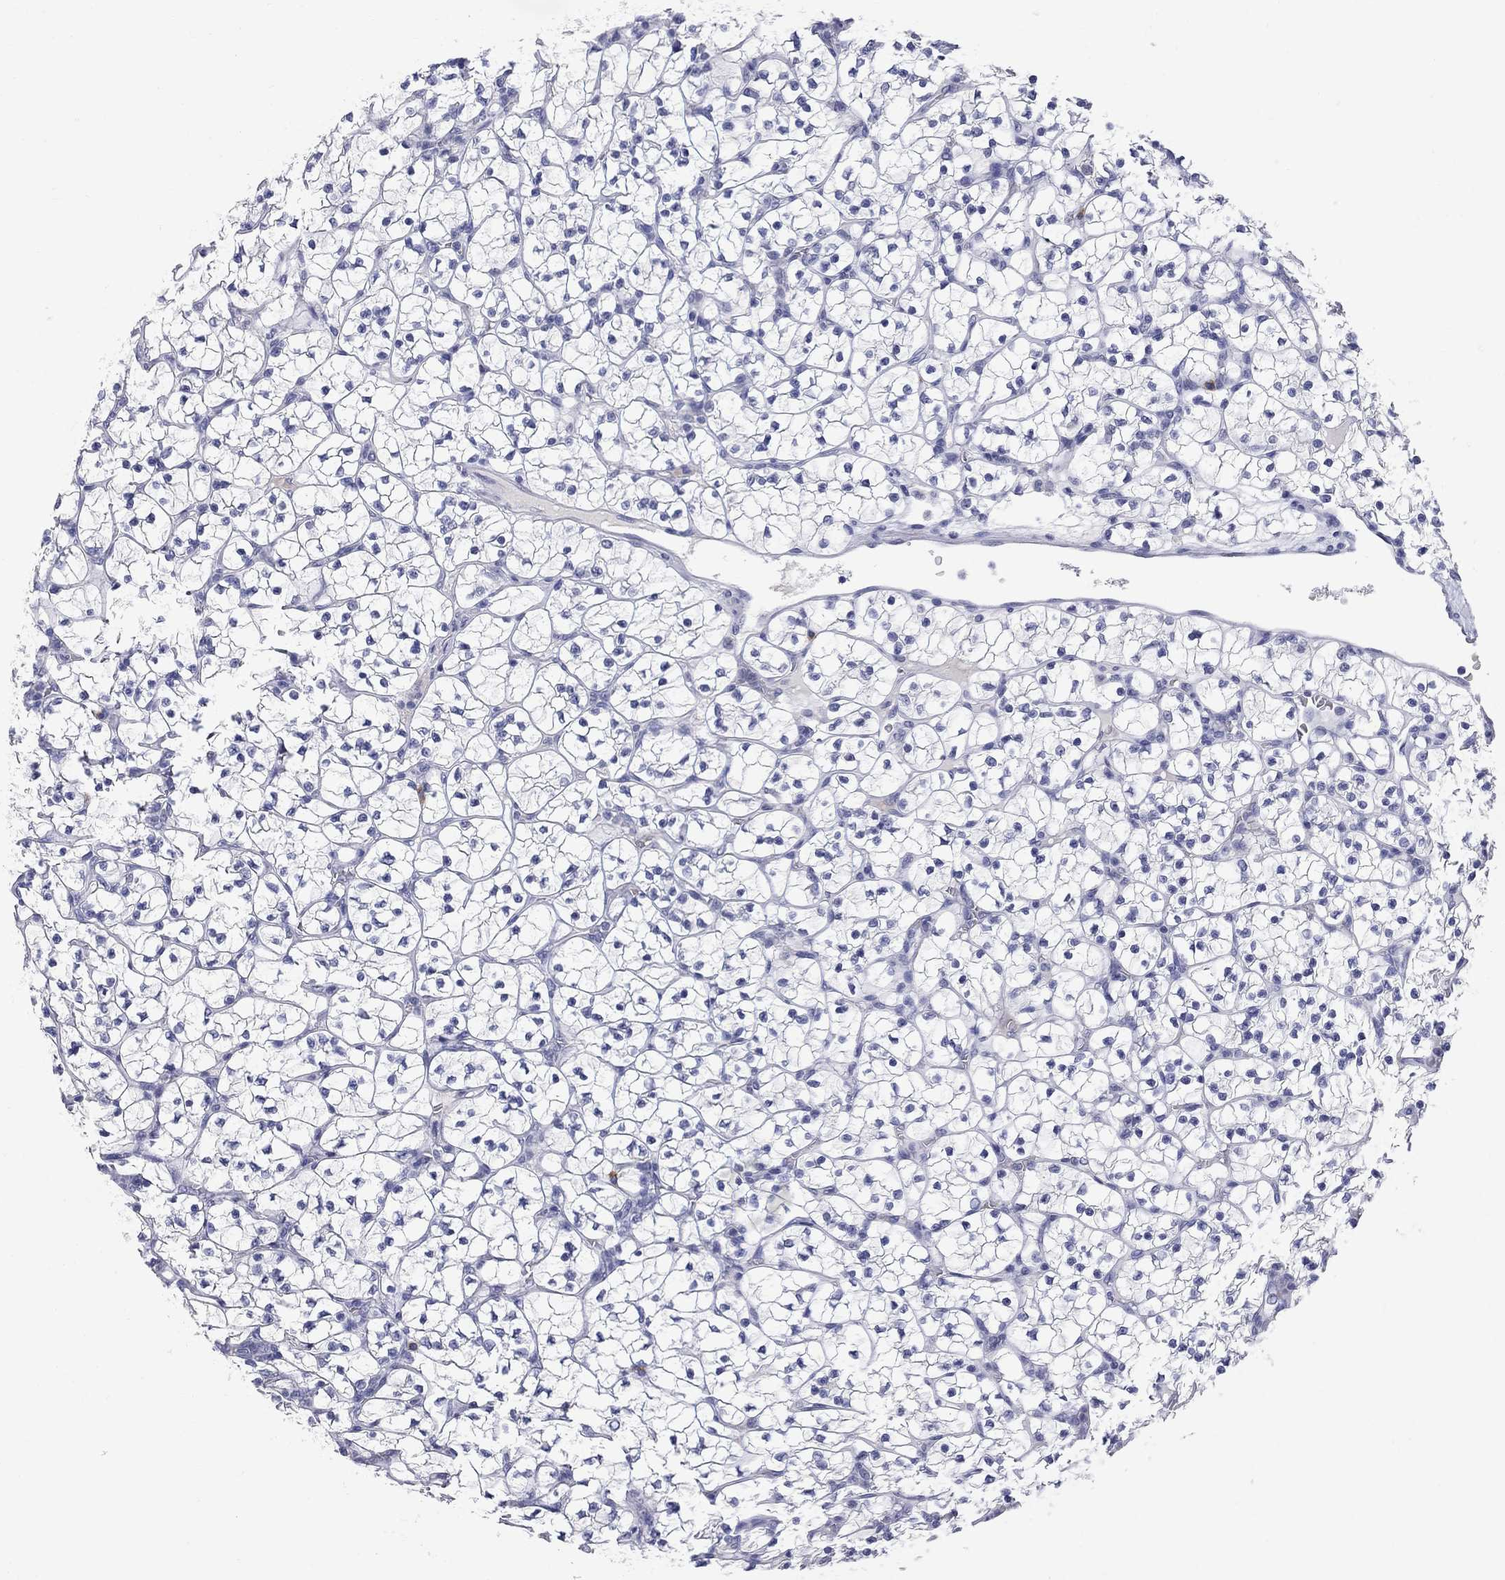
{"staining": {"intensity": "negative", "quantity": "none", "location": "none"}, "tissue": "renal cancer", "cell_type": "Tumor cells", "image_type": "cancer", "snomed": [{"axis": "morphology", "description": "Adenocarcinoma, NOS"}, {"axis": "topography", "description": "Kidney"}], "caption": "An immunohistochemistry (IHC) micrograph of renal adenocarcinoma is shown. There is no staining in tumor cells of renal adenocarcinoma.", "gene": "FAM221B", "patient": {"sex": "female", "age": 89}}